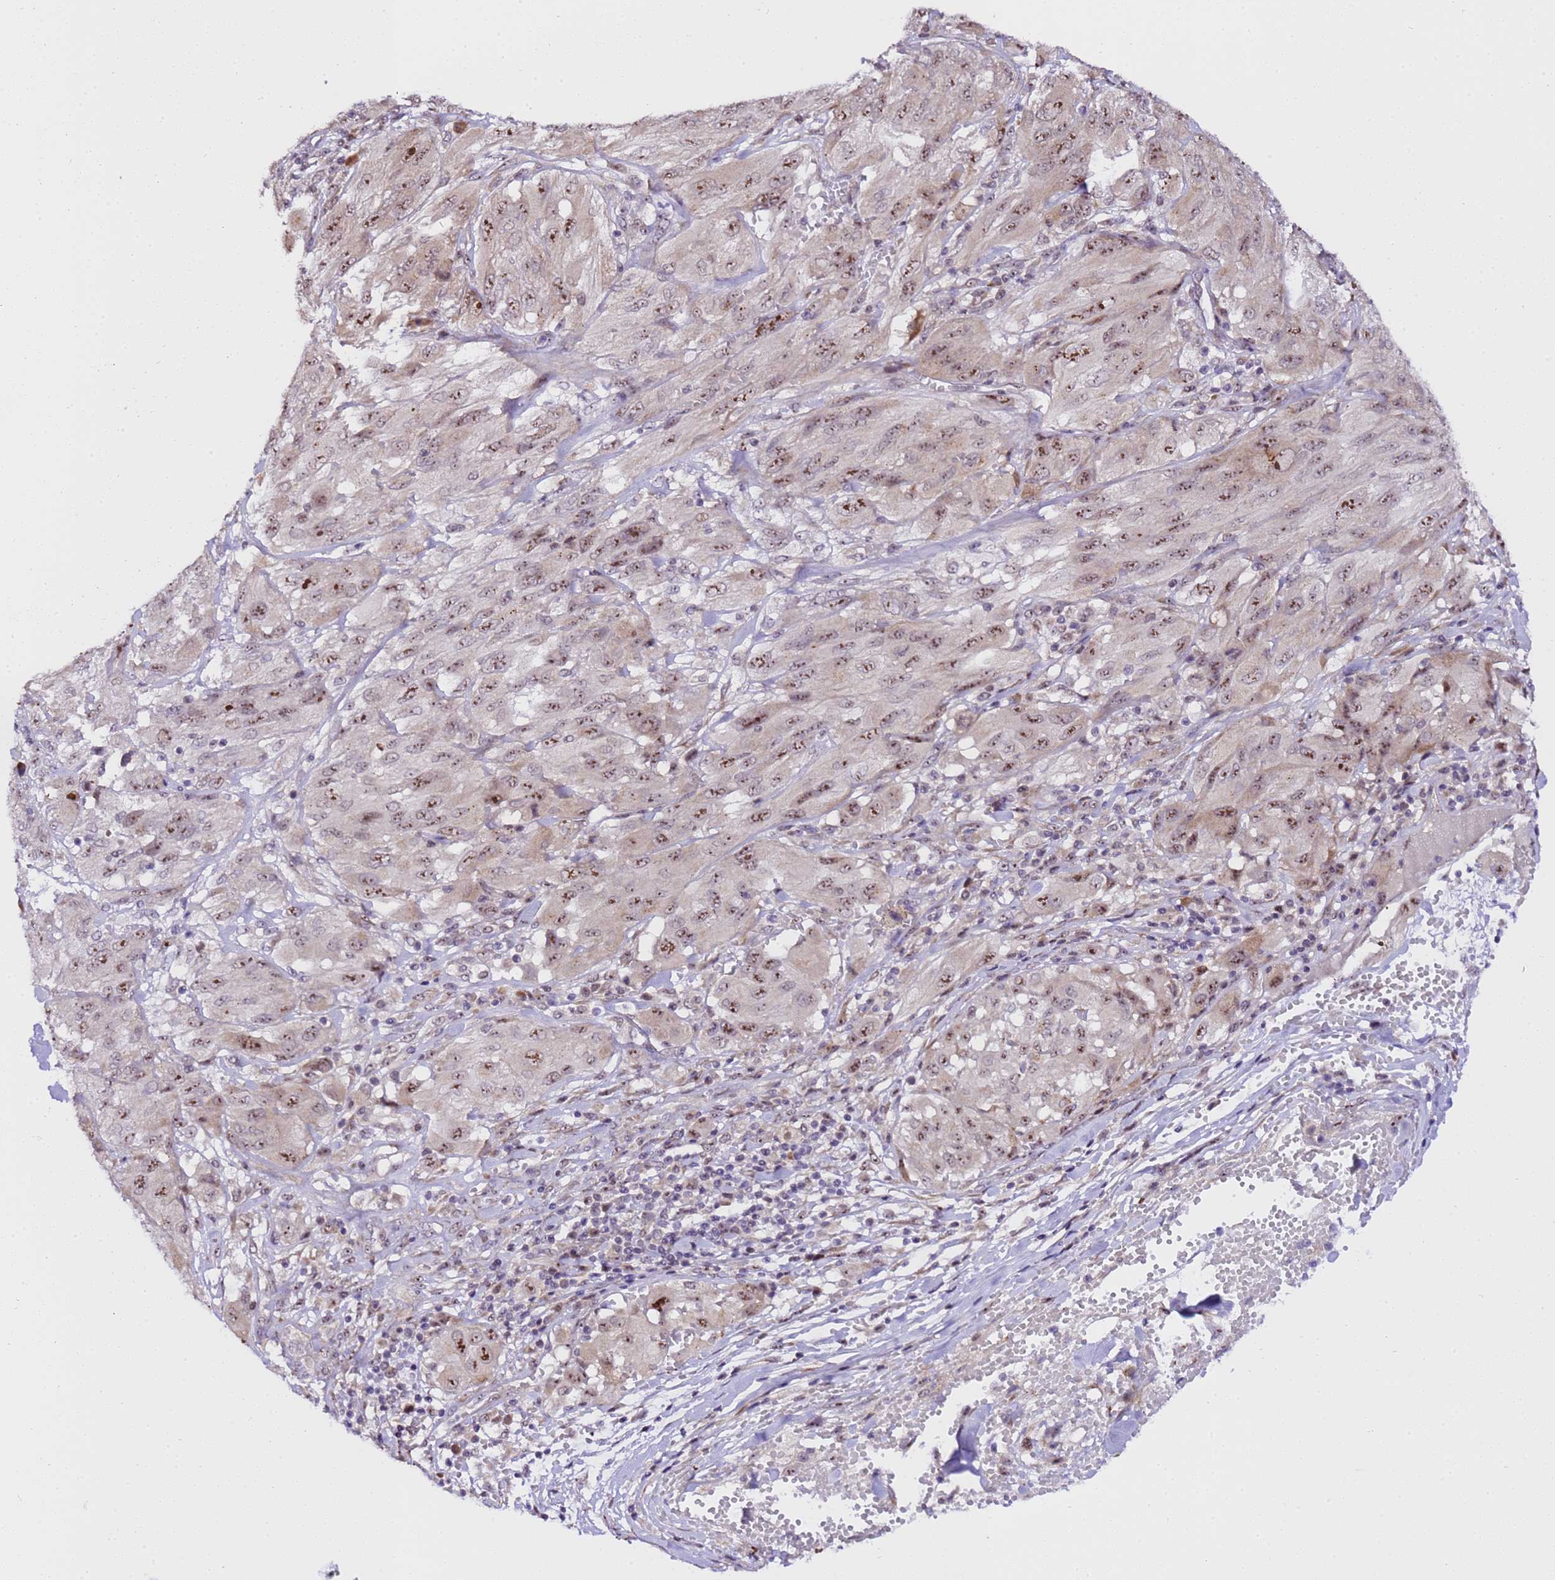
{"staining": {"intensity": "moderate", "quantity": ">75%", "location": "nuclear"}, "tissue": "melanoma", "cell_type": "Tumor cells", "image_type": "cancer", "snomed": [{"axis": "morphology", "description": "Malignant melanoma, NOS"}, {"axis": "topography", "description": "Skin"}], "caption": "Immunohistochemical staining of malignant melanoma exhibits medium levels of moderate nuclear staining in approximately >75% of tumor cells.", "gene": "SLX4IP", "patient": {"sex": "female", "age": 91}}